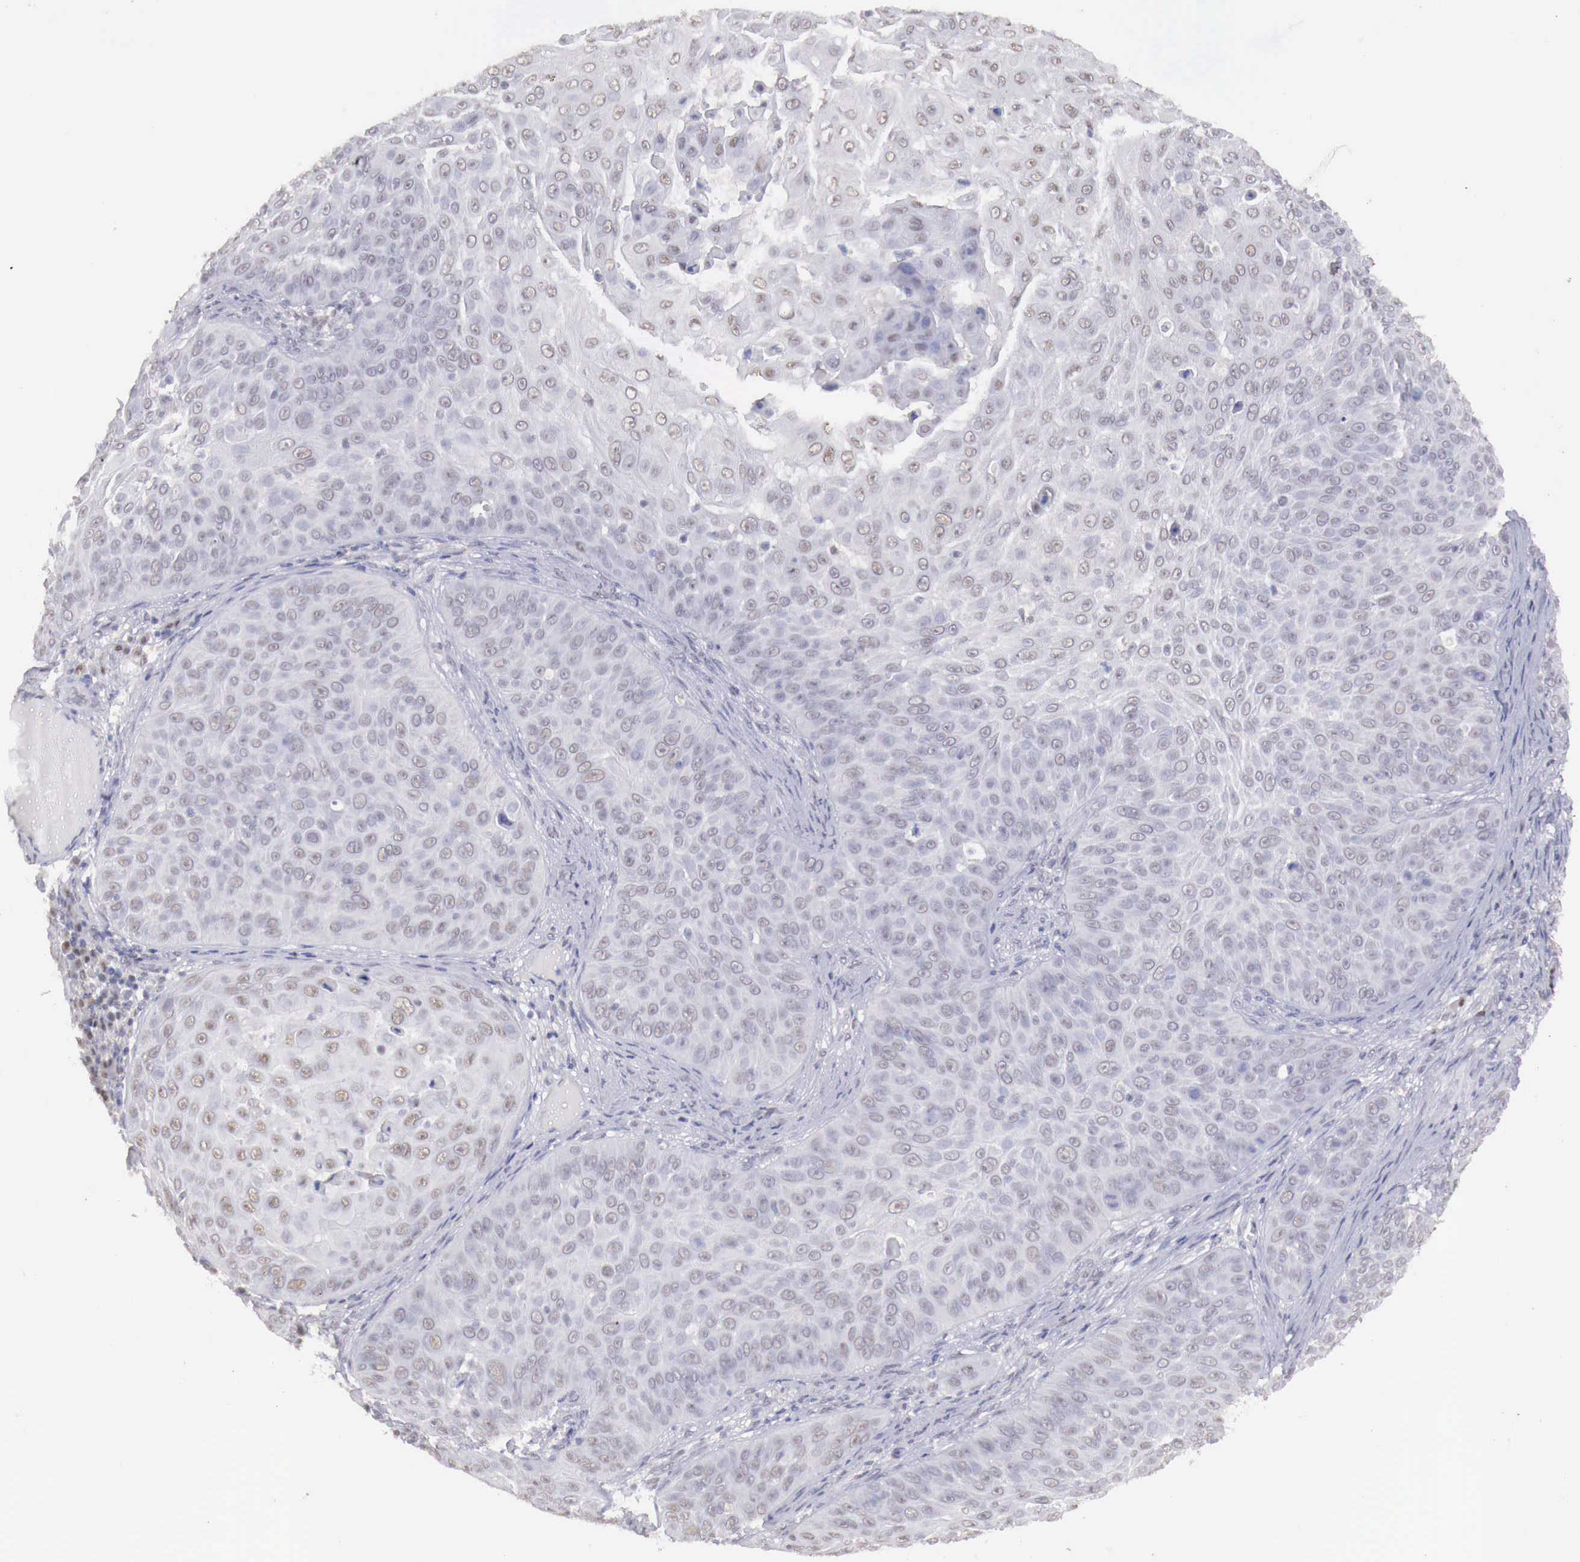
{"staining": {"intensity": "negative", "quantity": "none", "location": "none"}, "tissue": "skin cancer", "cell_type": "Tumor cells", "image_type": "cancer", "snomed": [{"axis": "morphology", "description": "Squamous cell carcinoma, NOS"}, {"axis": "topography", "description": "Skin"}], "caption": "Immunohistochemistry histopathology image of skin cancer stained for a protein (brown), which displays no staining in tumor cells. (IHC, brightfield microscopy, high magnification).", "gene": "UBA1", "patient": {"sex": "male", "age": 82}}